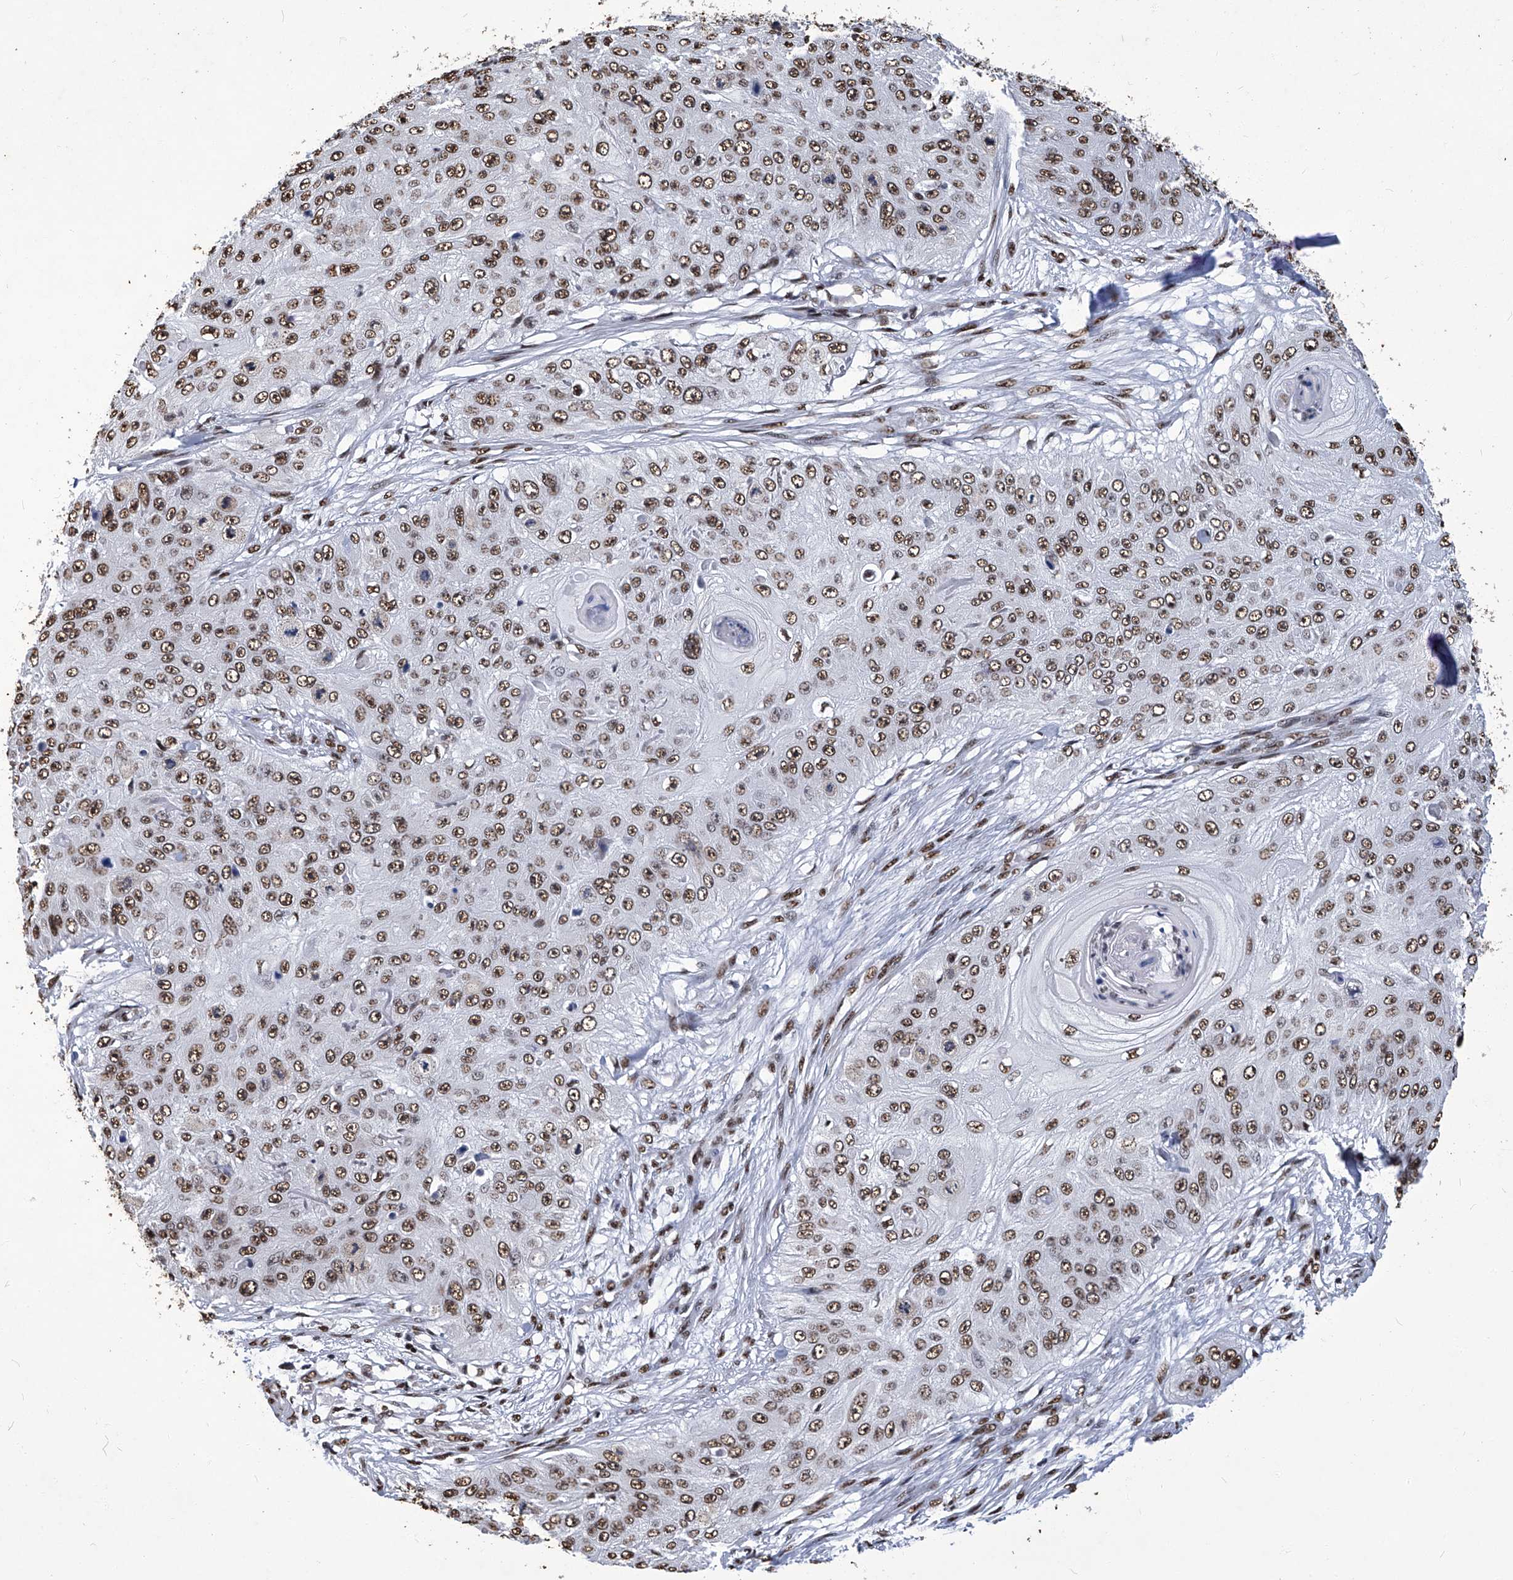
{"staining": {"intensity": "moderate", "quantity": ">75%", "location": "nuclear"}, "tissue": "skin cancer", "cell_type": "Tumor cells", "image_type": "cancer", "snomed": [{"axis": "morphology", "description": "Squamous cell carcinoma, NOS"}, {"axis": "topography", "description": "Skin"}], "caption": "Human squamous cell carcinoma (skin) stained with a protein marker reveals moderate staining in tumor cells.", "gene": "HBP1", "patient": {"sex": "female", "age": 80}}